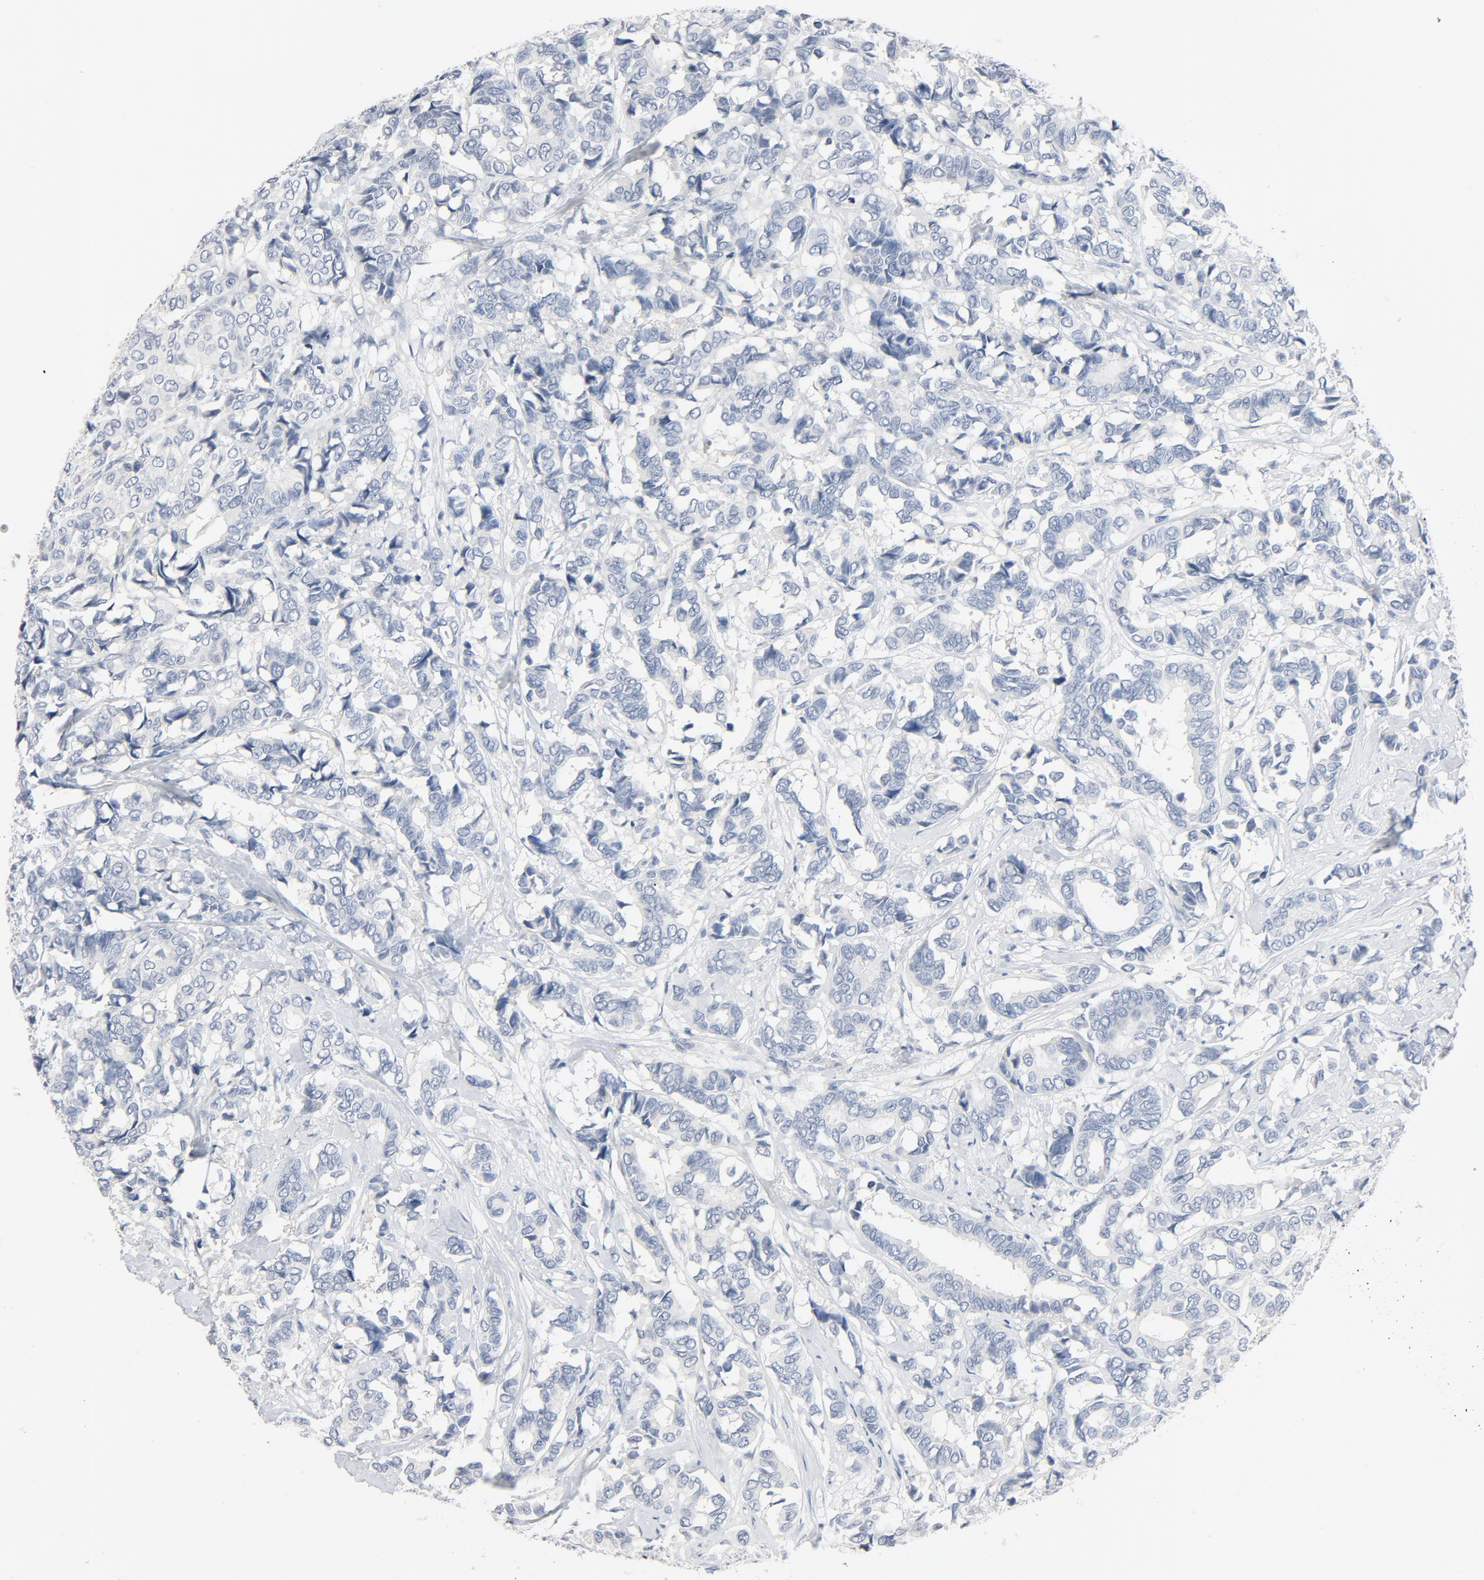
{"staining": {"intensity": "negative", "quantity": "none", "location": "none"}, "tissue": "breast cancer", "cell_type": "Tumor cells", "image_type": "cancer", "snomed": [{"axis": "morphology", "description": "Duct carcinoma"}, {"axis": "topography", "description": "Breast"}], "caption": "This micrograph is of breast infiltrating ductal carcinoma stained with immunohistochemistry (IHC) to label a protein in brown with the nuclei are counter-stained blue. There is no positivity in tumor cells. (DAB (3,3'-diaminobenzidine) immunohistochemistry (IHC) with hematoxylin counter stain).", "gene": "ZCCHC13", "patient": {"sex": "female", "age": 87}}